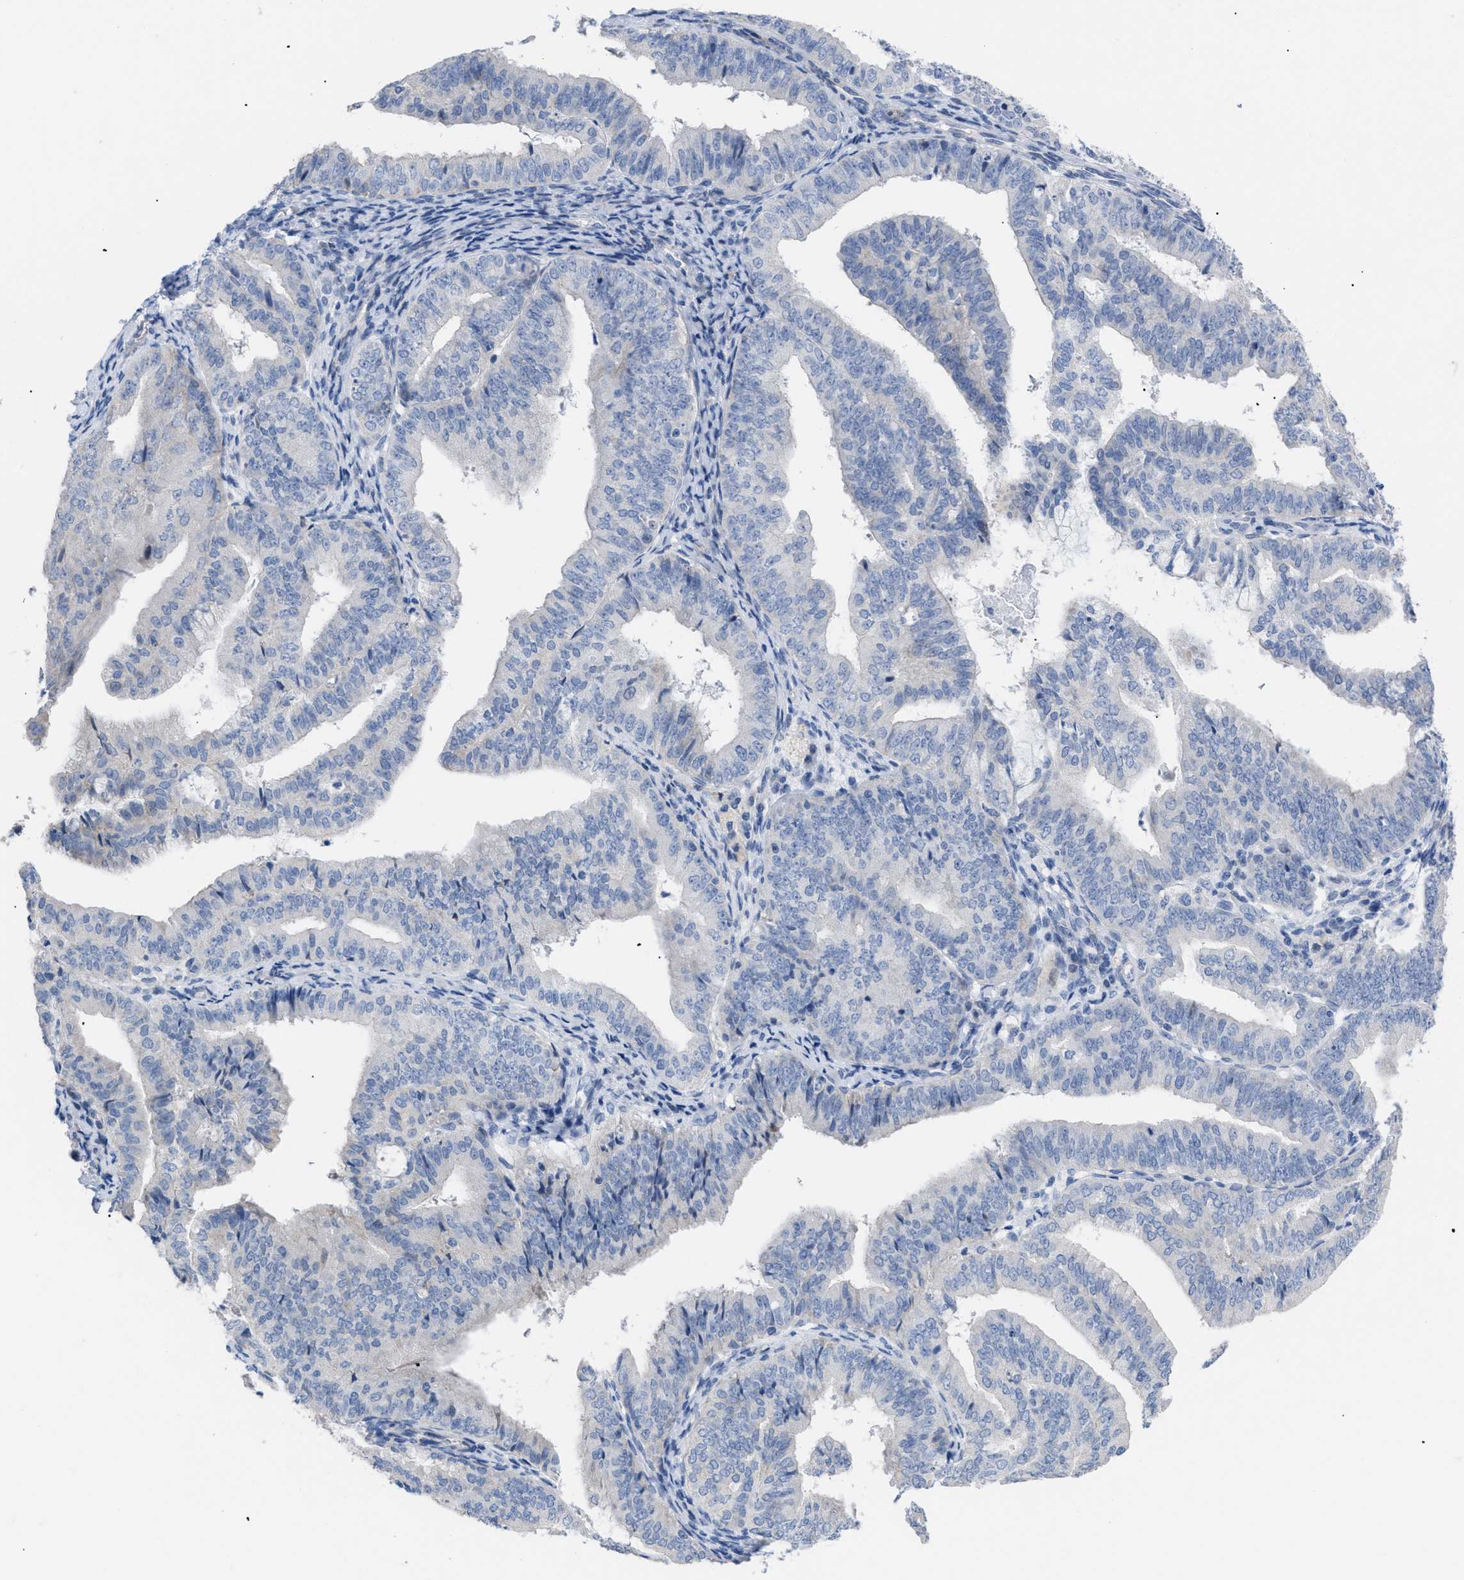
{"staining": {"intensity": "negative", "quantity": "none", "location": "none"}, "tissue": "endometrial cancer", "cell_type": "Tumor cells", "image_type": "cancer", "snomed": [{"axis": "morphology", "description": "Adenocarcinoma, NOS"}, {"axis": "topography", "description": "Endometrium"}], "caption": "This is an immunohistochemistry histopathology image of endometrial adenocarcinoma. There is no expression in tumor cells.", "gene": "CAV3", "patient": {"sex": "female", "age": 63}}